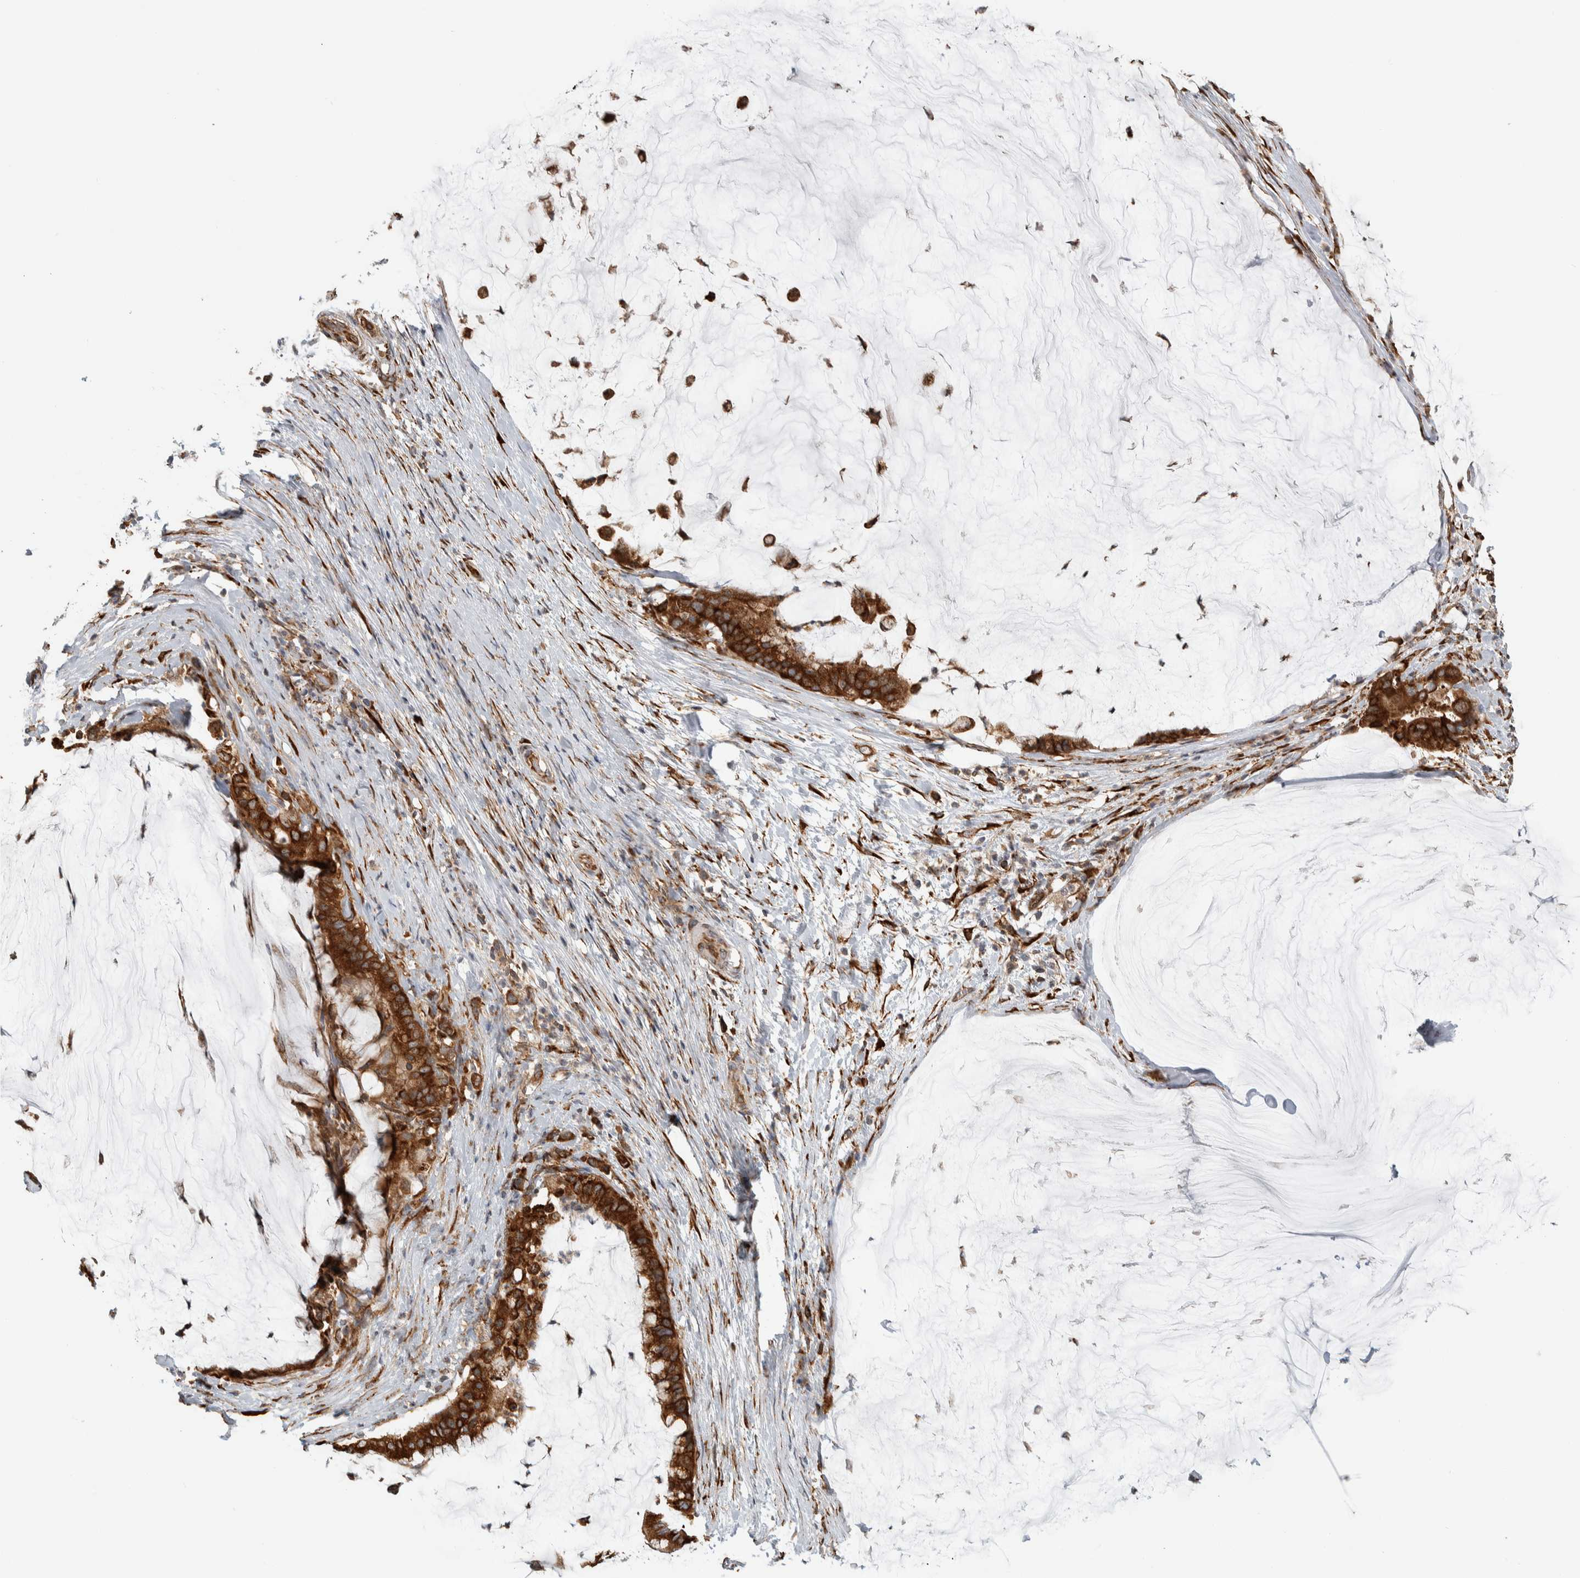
{"staining": {"intensity": "strong", "quantity": ">75%", "location": "cytoplasmic/membranous"}, "tissue": "pancreatic cancer", "cell_type": "Tumor cells", "image_type": "cancer", "snomed": [{"axis": "morphology", "description": "Adenocarcinoma, NOS"}, {"axis": "topography", "description": "Pancreas"}], "caption": "DAB (3,3'-diaminobenzidine) immunohistochemical staining of human adenocarcinoma (pancreatic) reveals strong cytoplasmic/membranous protein positivity in approximately >75% of tumor cells.", "gene": "EIF3H", "patient": {"sex": "male", "age": 41}}